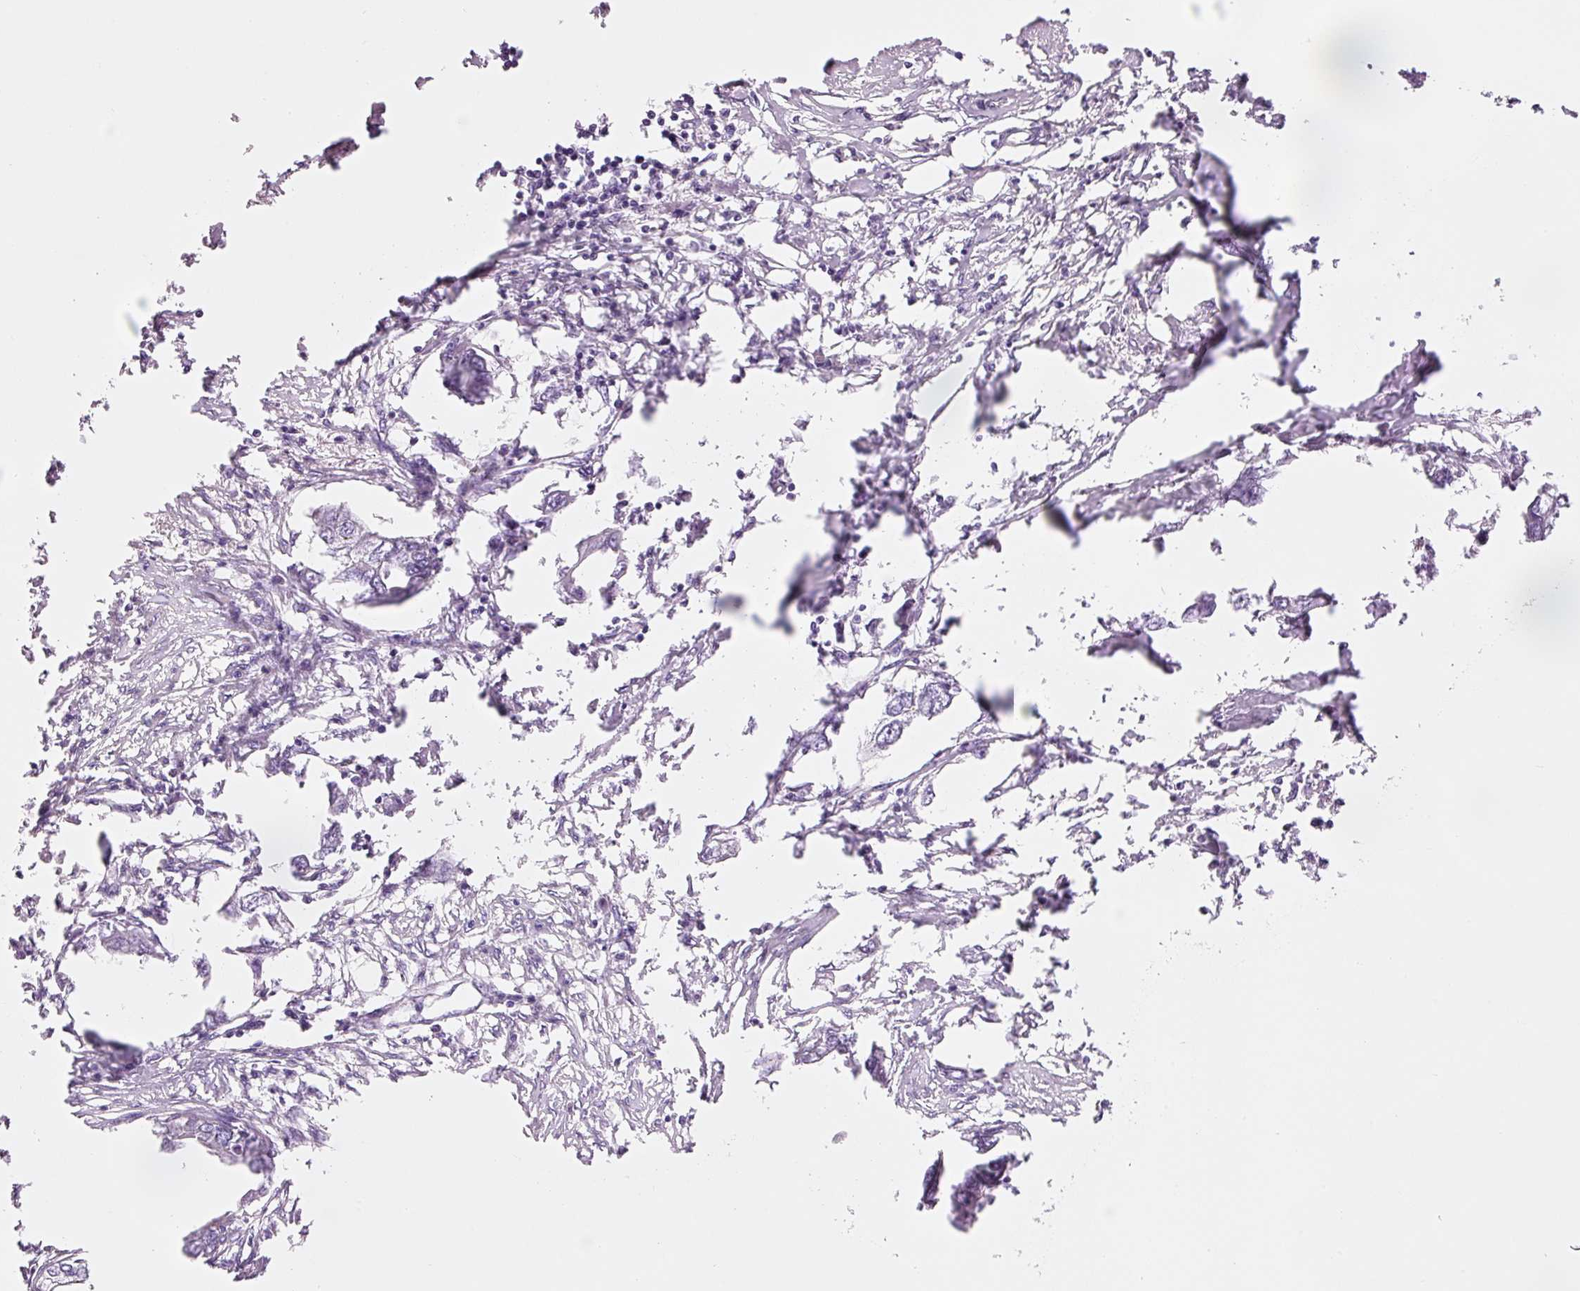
{"staining": {"intensity": "negative", "quantity": "none", "location": "none"}, "tissue": "endometrial cancer", "cell_type": "Tumor cells", "image_type": "cancer", "snomed": [{"axis": "morphology", "description": "Adenocarcinoma, NOS"}, {"axis": "morphology", "description": "Adenocarcinoma, metastatic, NOS"}, {"axis": "topography", "description": "Adipose tissue"}, {"axis": "topography", "description": "Endometrium"}], "caption": "IHC micrograph of neoplastic tissue: endometrial cancer (adenocarcinoma) stained with DAB demonstrates no significant protein staining in tumor cells. Brightfield microscopy of immunohistochemistry stained with DAB (brown) and hematoxylin (blue), captured at high magnification.", "gene": "HSPA4L", "patient": {"sex": "female", "age": 67}}